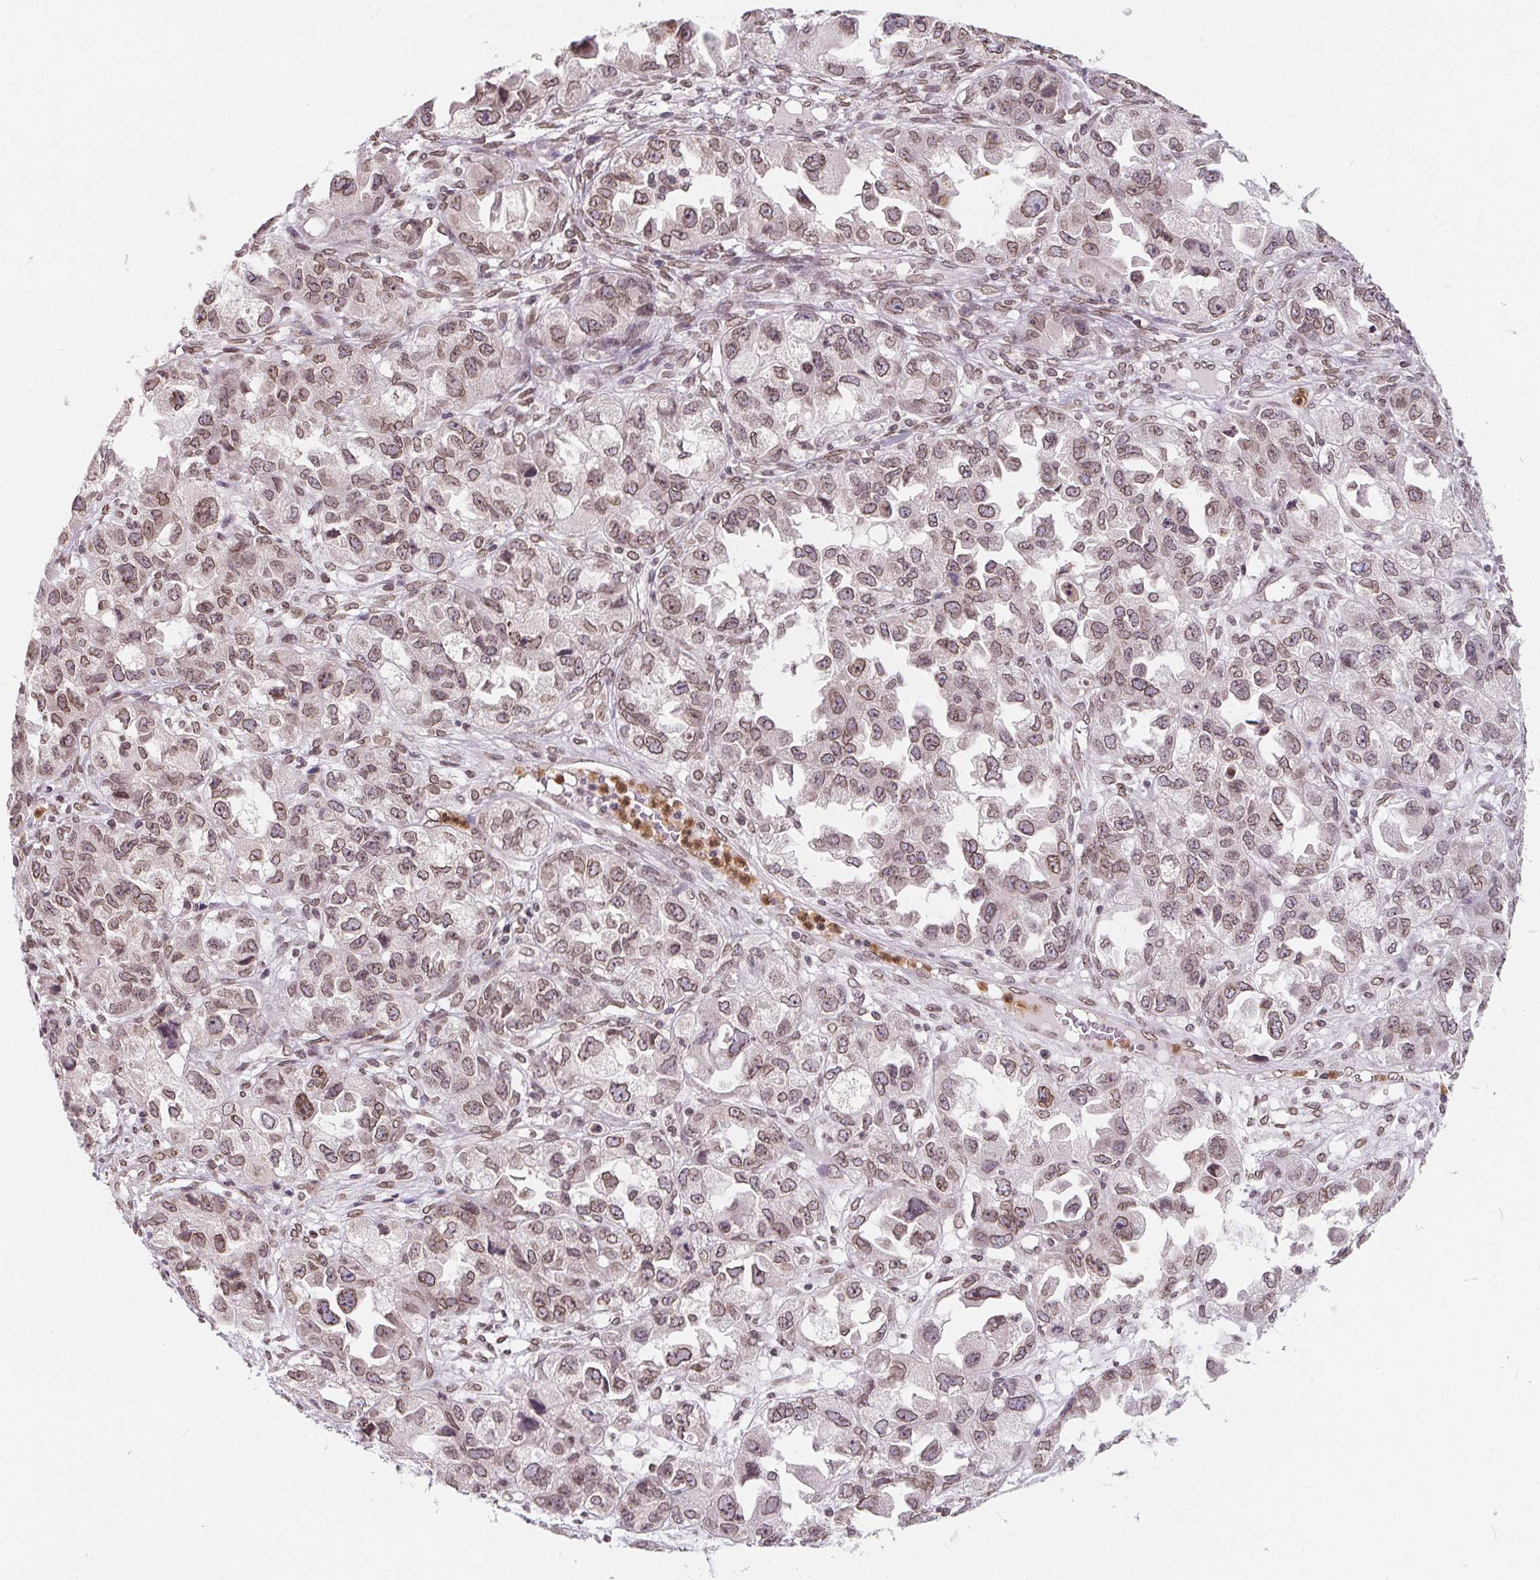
{"staining": {"intensity": "weak", "quantity": ">75%", "location": "cytoplasmic/membranous,nuclear"}, "tissue": "ovarian cancer", "cell_type": "Tumor cells", "image_type": "cancer", "snomed": [{"axis": "morphology", "description": "Cystadenocarcinoma, serous, NOS"}, {"axis": "topography", "description": "Ovary"}], "caption": "Human ovarian serous cystadenocarcinoma stained with a brown dye shows weak cytoplasmic/membranous and nuclear positive staining in about >75% of tumor cells.", "gene": "TTC39C", "patient": {"sex": "female", "age": 84}}